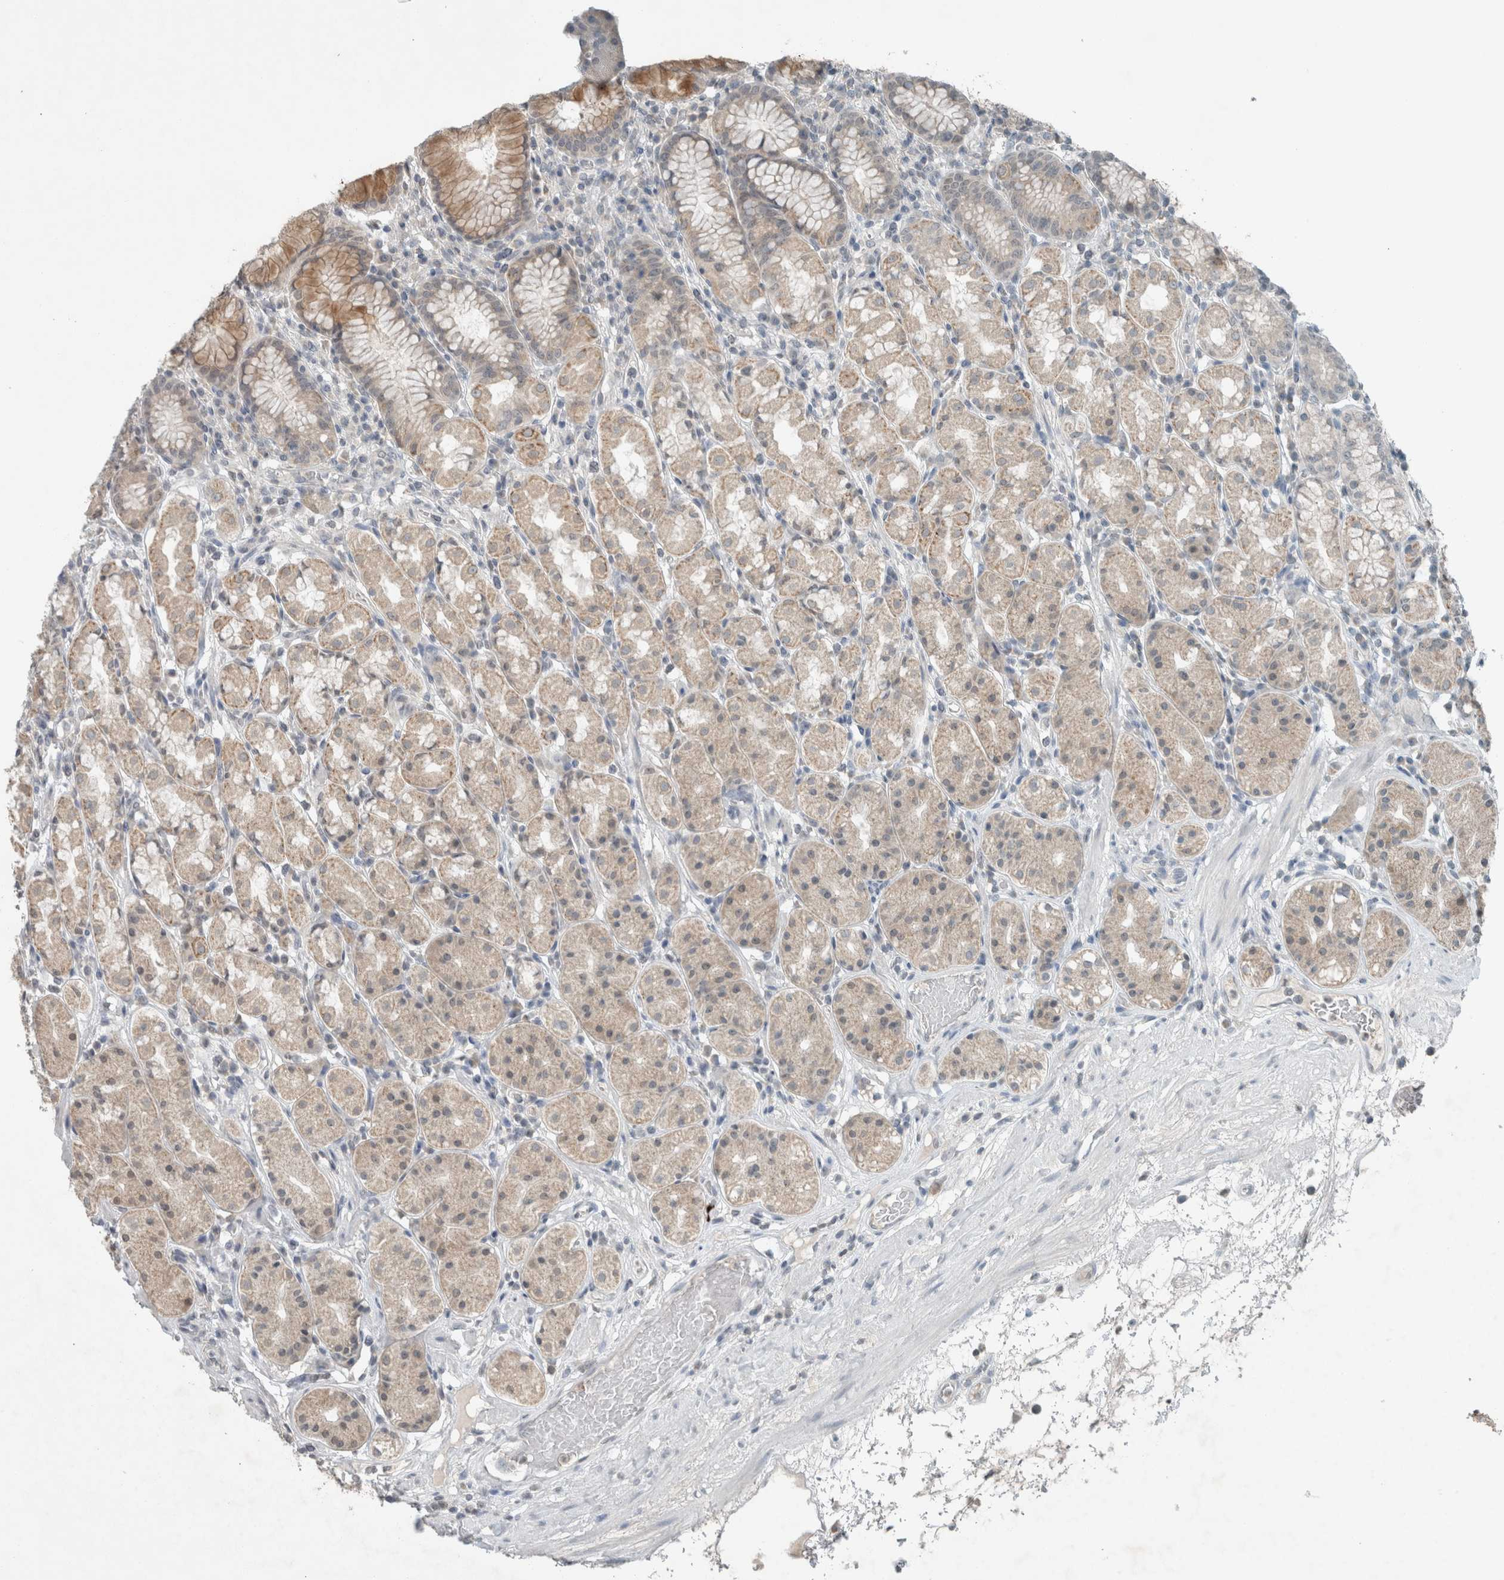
{"staining": {"intensity": "strong", "quantity": "<25%", "location": "cytoplasmic/membranous"}, "tissue": "stomach", "cell_type": "Glandular cells", "image_type": "normal", "snomed": [{"axis": "morphology", "description": "Normal tissue, NOS"}, {"axis": "topography", "description": "Stomach, lower"}], "caption": "Unremarkable stomach was stained to show a protein in brown. There is medium levels of strong cytoplasmic/membranous staining in approximately <25% of glandular cells.", "gene": "TRIT1", "patient": {"sex": "female", "age": 56}}